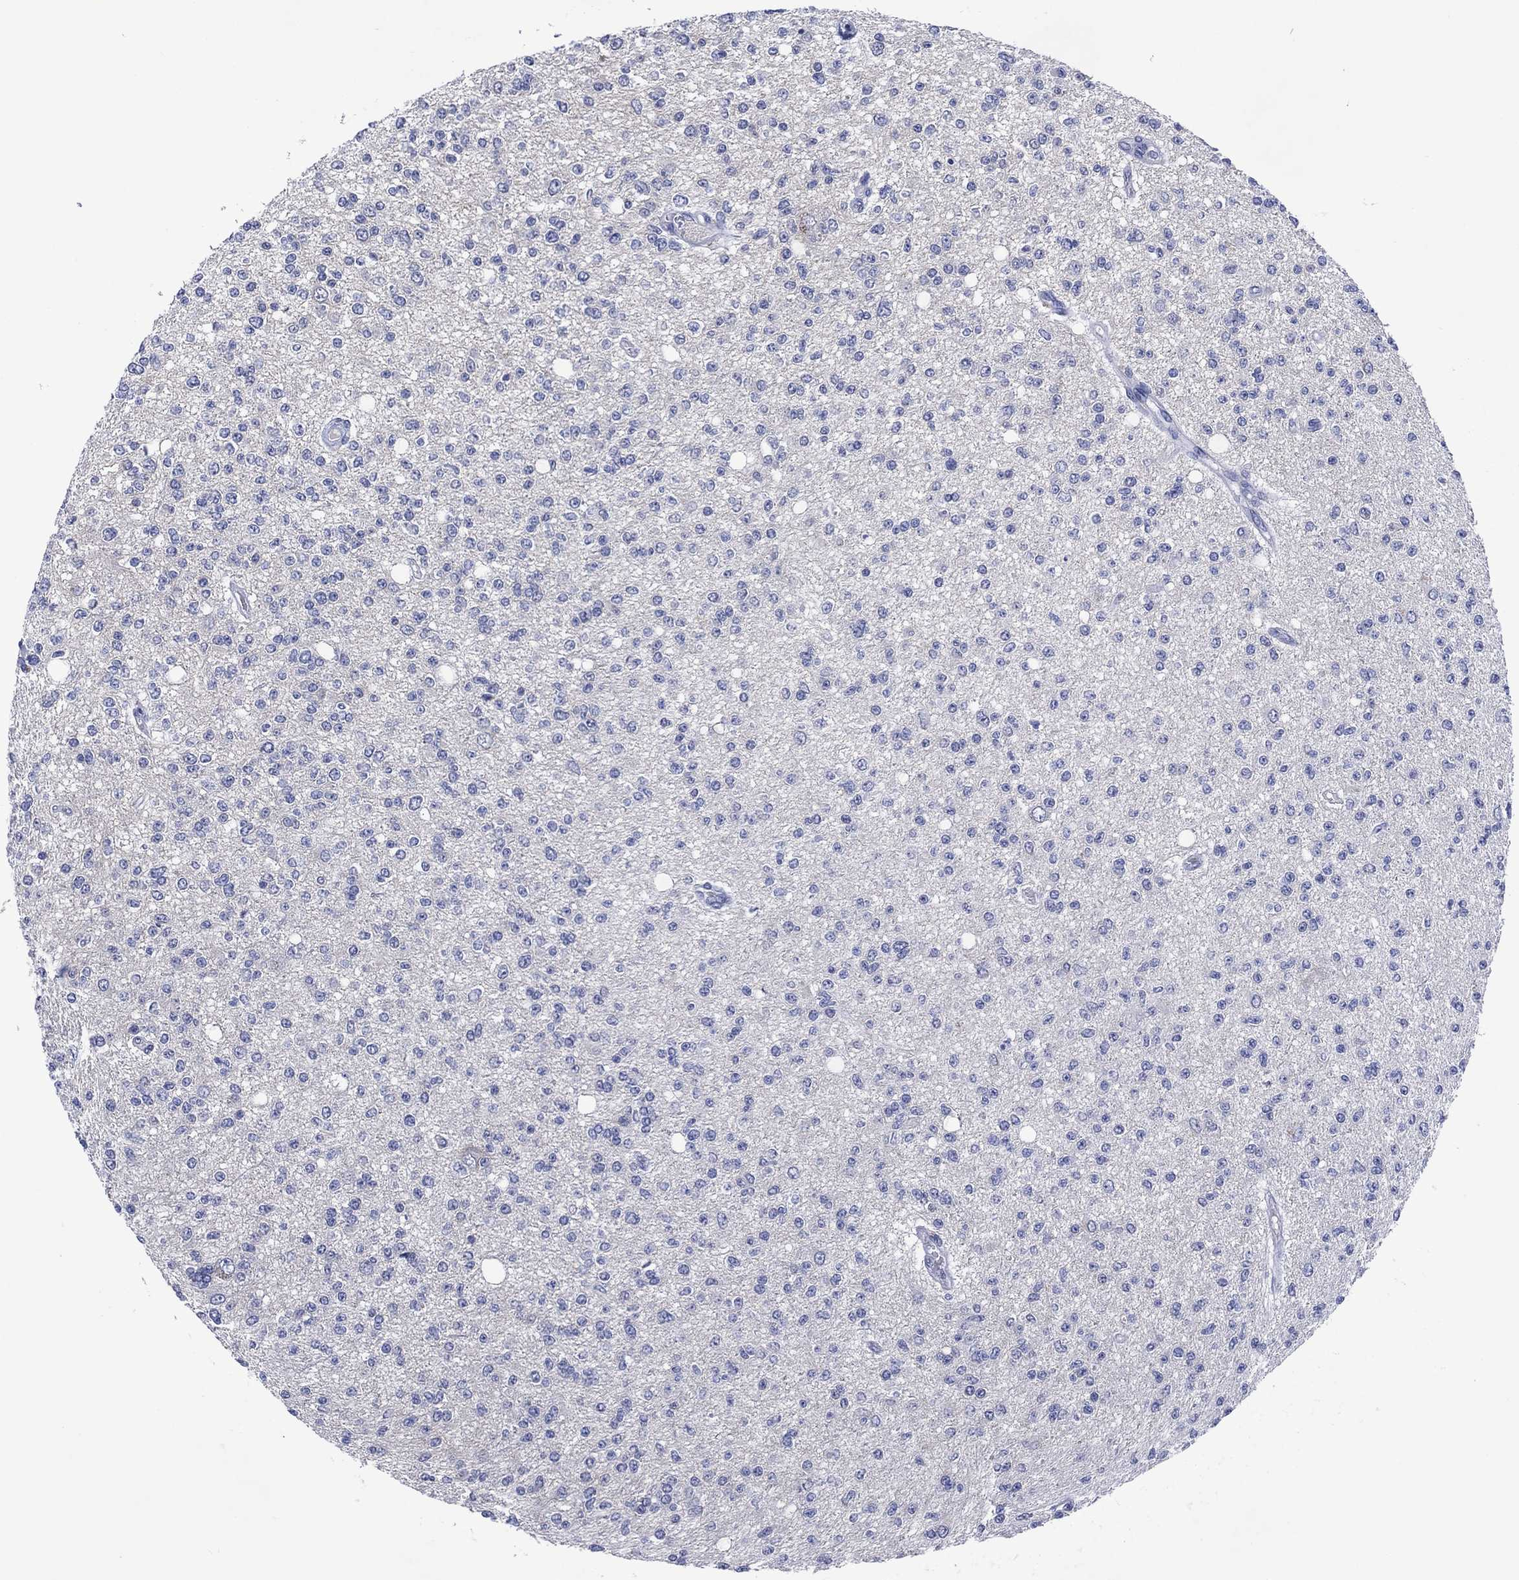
{"staining": {"intensity": "negative", "quantity": "none", "location": "none"}, "tissue": "glioma", "cell_type": "Tumor cells", "image_type": "cancer", "snomed": [{"axis": "morphology", "description": "Glioma, malignant, Low grade"}, {"axis": "topography", "description": "Brain"}], "caption": "High power microscopy histopathology image of an immunohistochemistry (IHC) photomicrograph of glioma, revealing no significant positivity in tumor cells.", "gene": "USP26", "patient": {"sex": "male", "age": 67}}